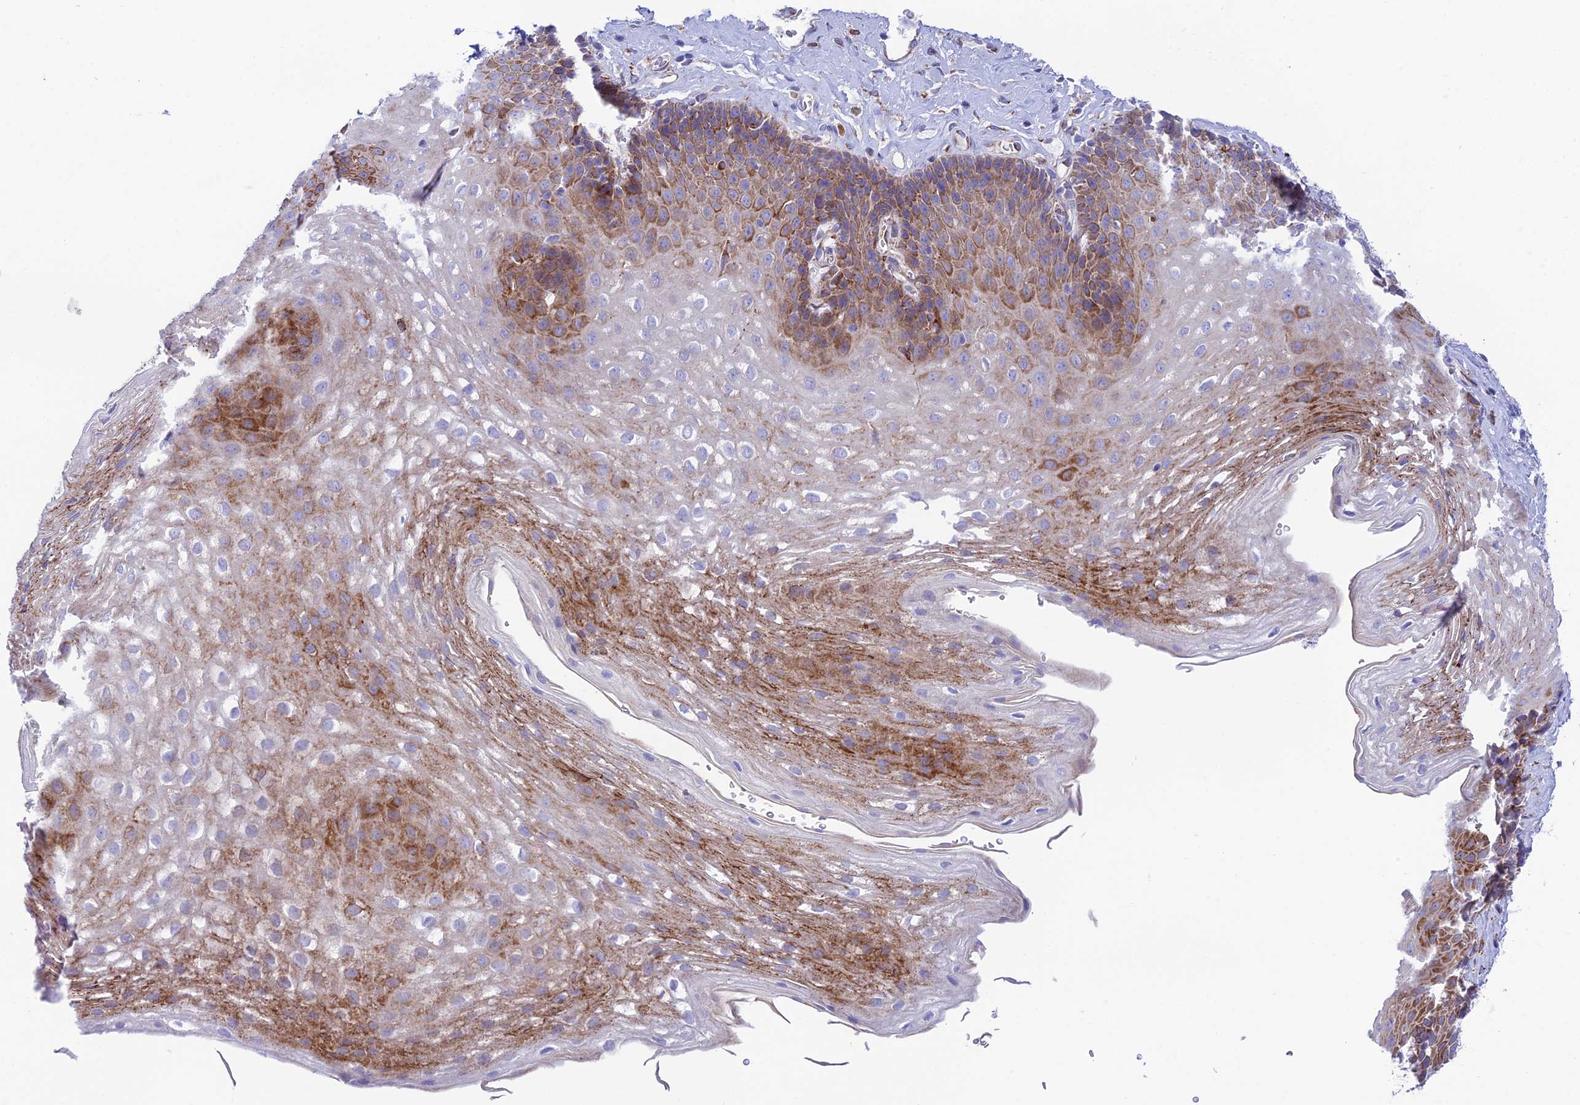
{"staining": {"intensity": "moderate", "quantity": "25%-75%", "location": "cytoplasmic/membranous"}, "tissue": "esophagus", "cell_type": "Squamous epithelial cells", "image_type": "normal", "snomed": [{"axis": "morphology", "description": "Normal tissue, NOS"}, {"axis": "topography", "description": "Esophagus"}], "caption": "Immunohistochemical staining of unremarkable human esophagus demonstrates moderate cytoplasmic/membranous protein positivity in about 25%-75% of squamous epithelial cells.", "gene": "TUBGCP6", "patient": {"sex": "female", "age": 66}}